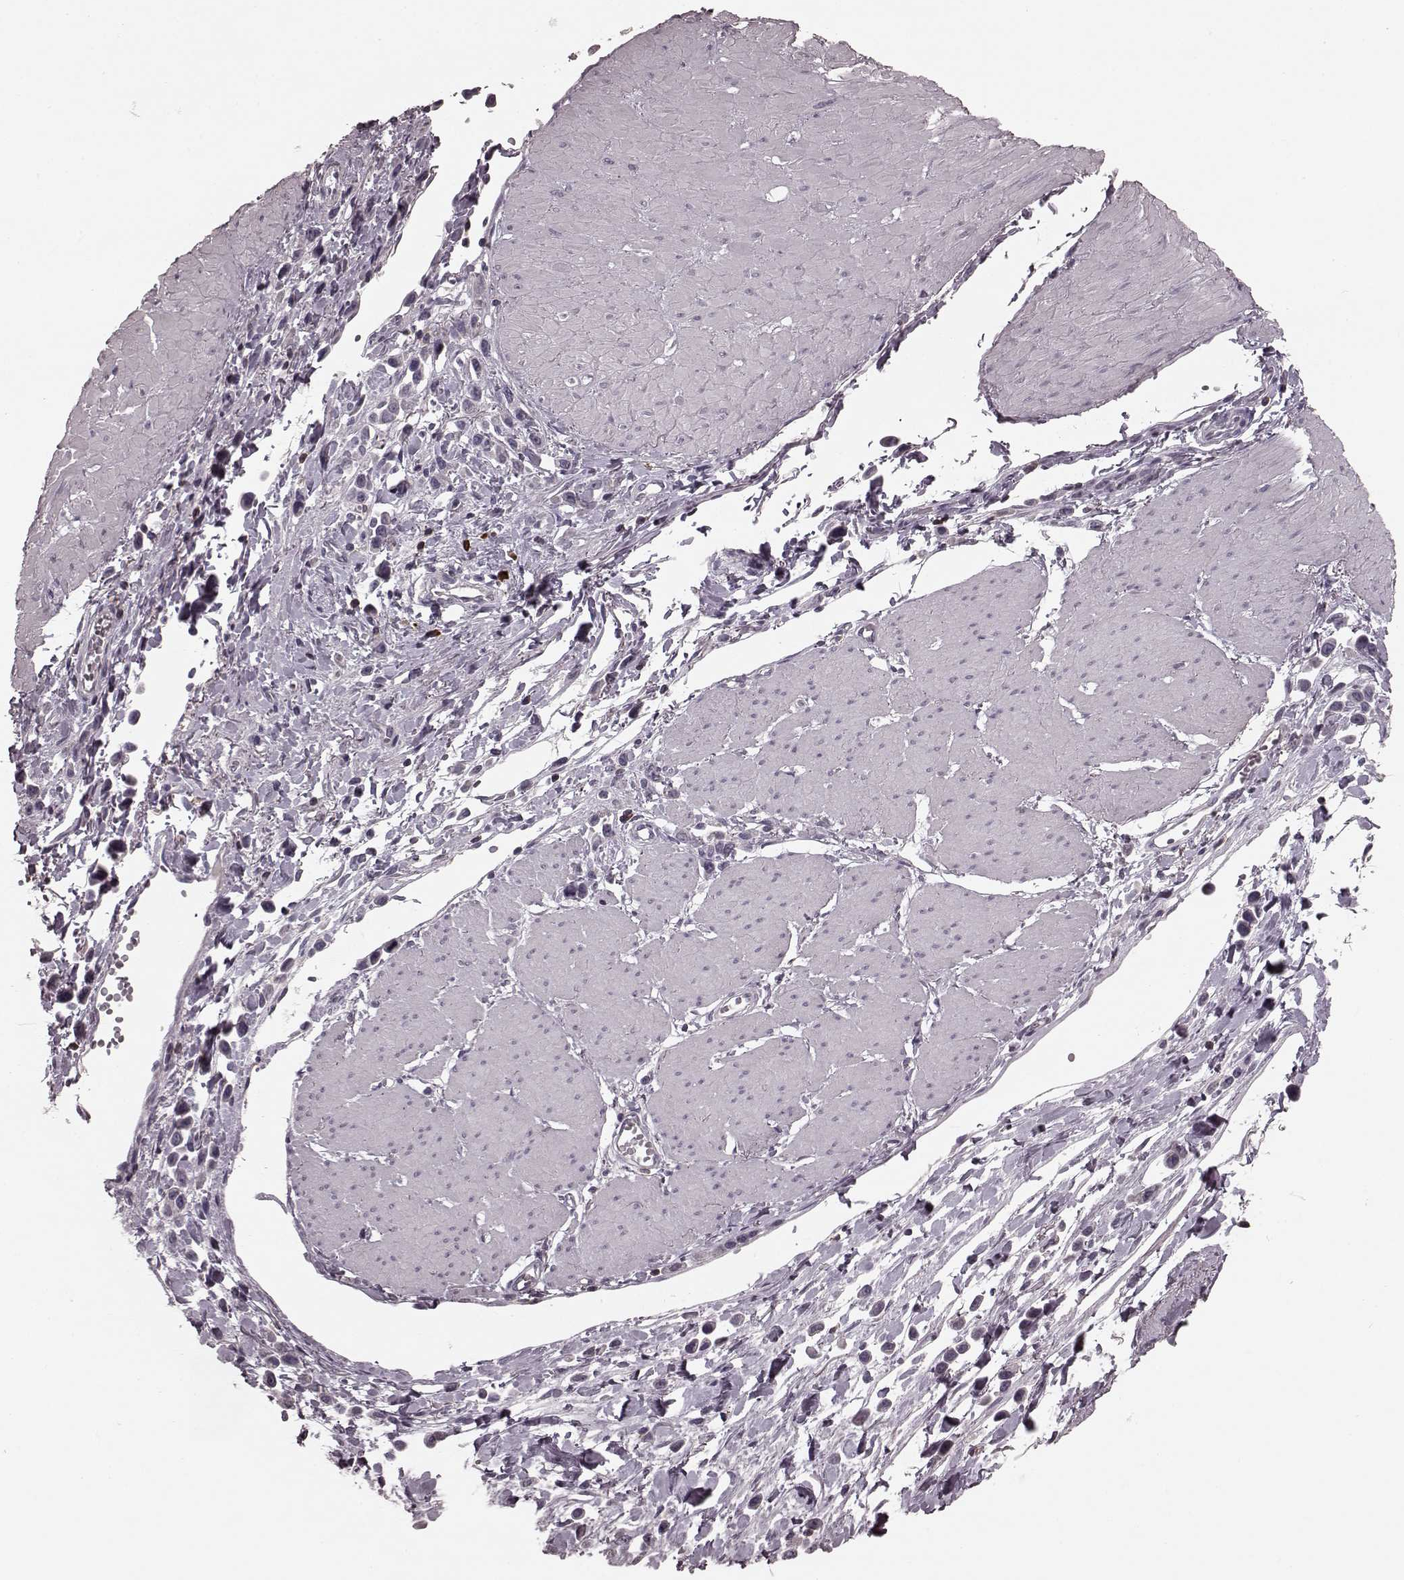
{"staining": {"intensity": "negative", "quantity": "none", "location": "none"}, "tissue": "stomach cancer", "cell_type": "Tumor cells", "image_type": "cancer", "snomed": [{"axis": "morphology", "description": "Adenocarcinoma, NOS"}, {"axis": "topography", "description": "Stomach"}], "caption": "Stomach cancer was stained to show a protein in brown. There is no significant staining in tumor cells.", "gene": "CD28", "patient": {"sex": "male", "age": 47}}